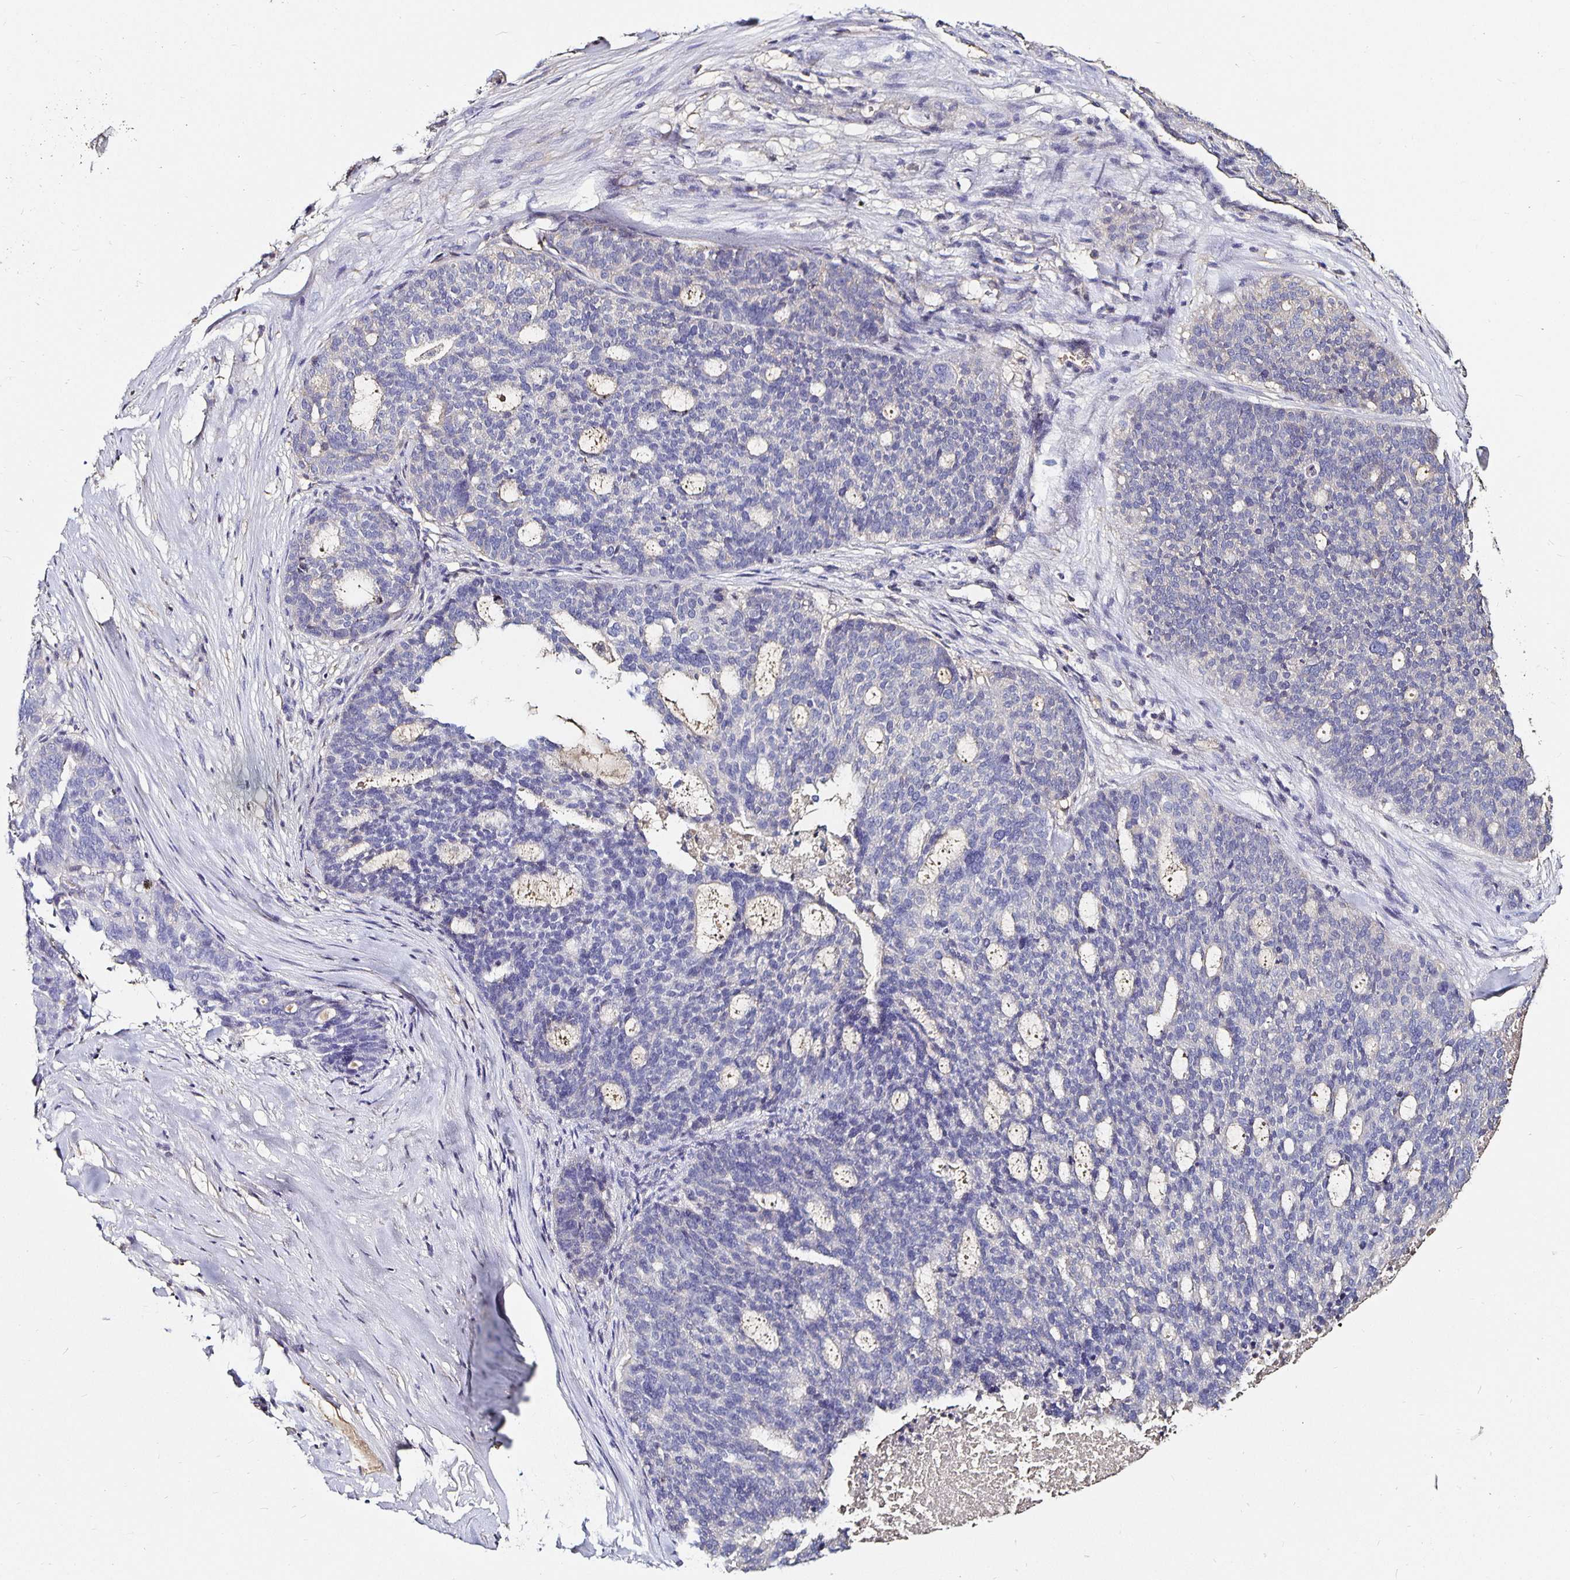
{"staining": {"intensity": "negative", "quantity": "none", "location": "none"}, "tissue": "ovarian cancer", "cell_type": "Tumor cells", "image_type": "cancer", "snomed": [{"axis": "morphology", "description": "Cystadenocarcinoma, serous, NOS"}, {"axis": "topography", "description": "Ovary"}], "caption": "A micrograph of human serous cystadenocarcinoma (ovarian) is negative for staining in tumor cells.", "gene": "TTR", "patient": {"sex": "female", "age": 59}}